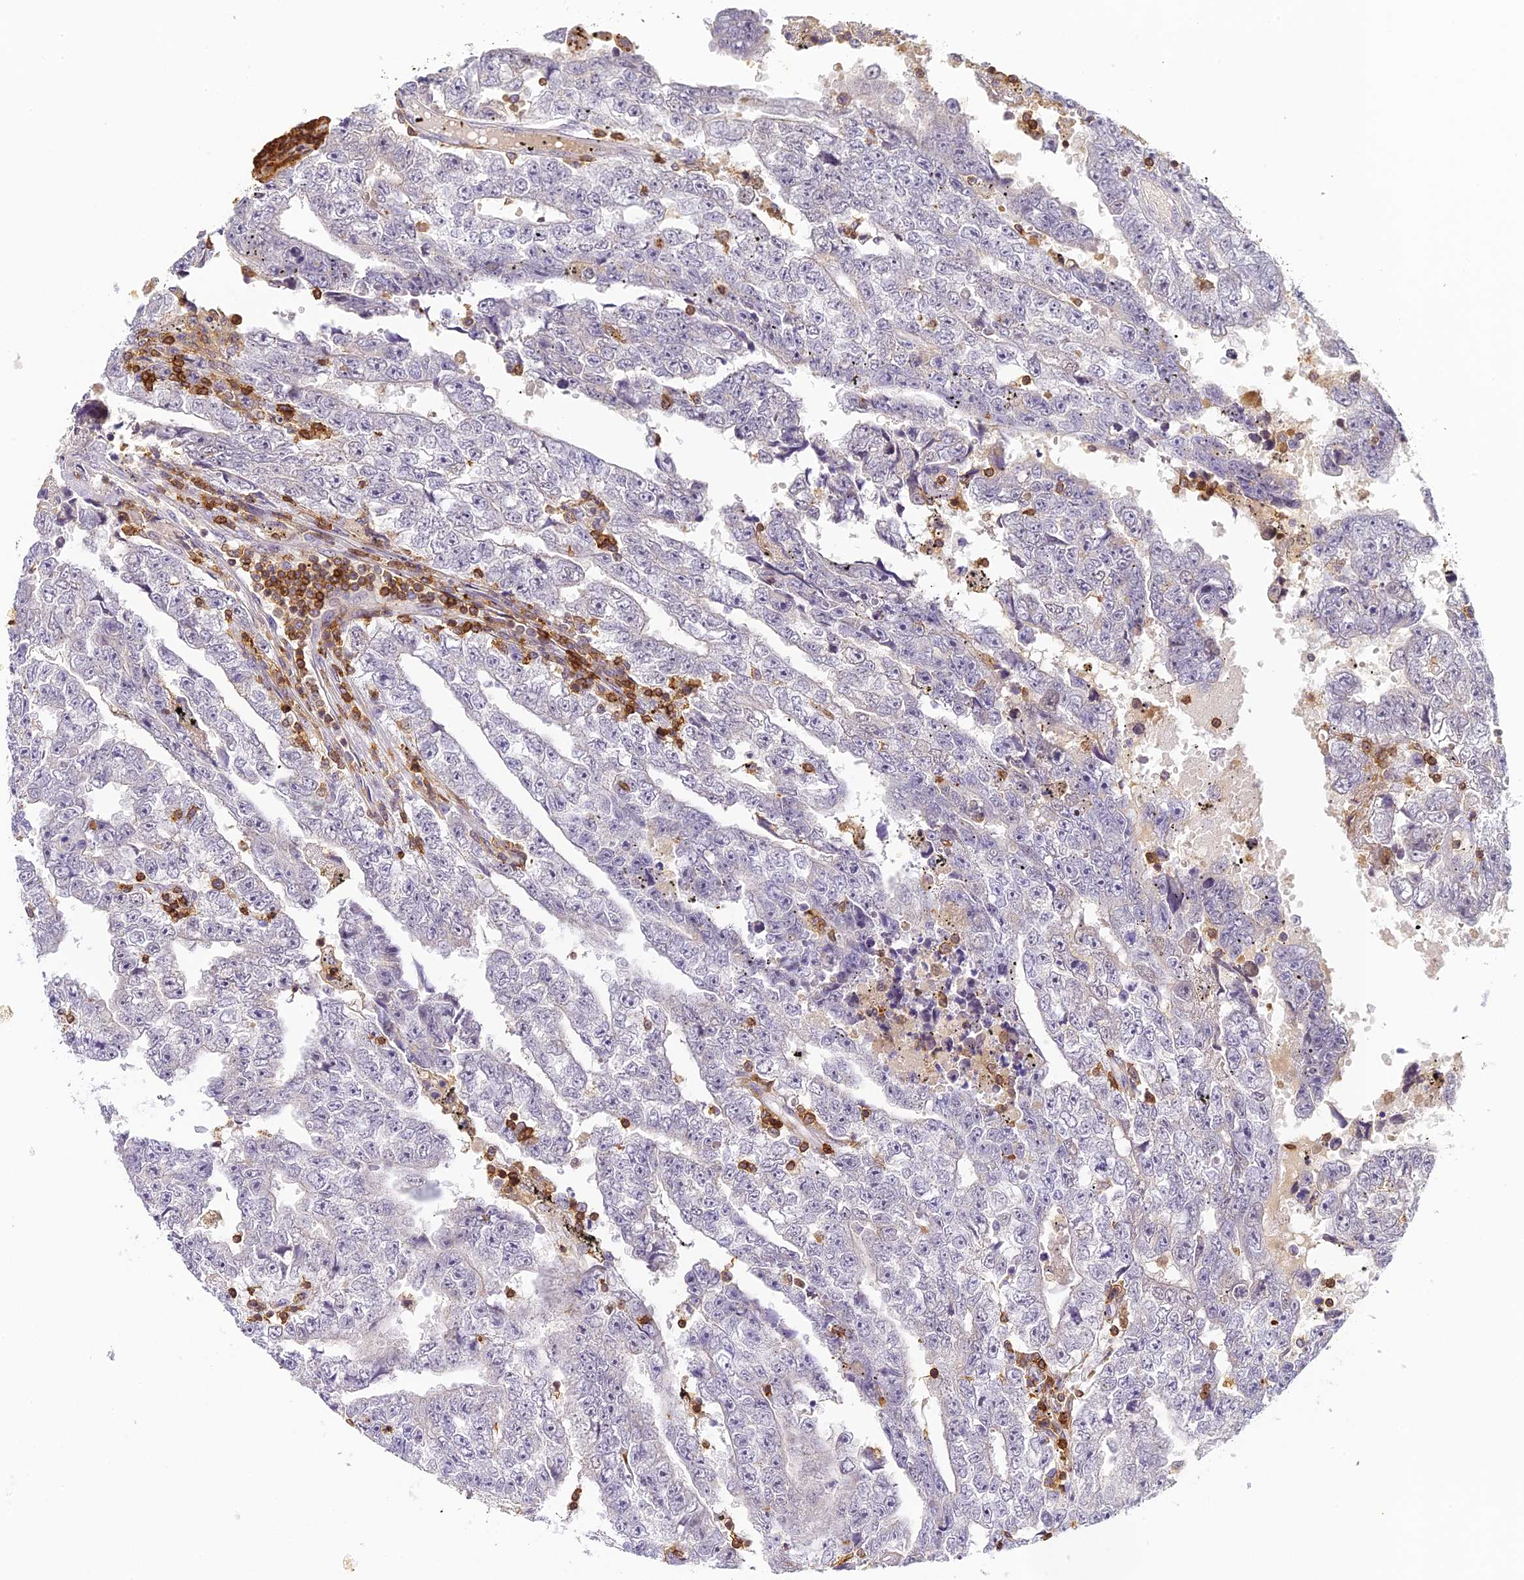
{"staining": {"intensity": "negative", "quantity": "none", "location": "none"}, "tissue": "testis cancer", "cell_type": "Tumor cells", "image_type": "cancer", "snomed": [{"axis": "morphology", "description": "Carcinoma, Embryonal, NOS"}, {"axis": "topography", "description": "Testis"}], "caption": "IHC image of neoplastic tissue: human embryonal carcinoma (testis) stained with DAB exhibits no significant protein expression in tumor cells.", "gene": "FYB1", "patient": {"sex": "male", "age": 25}}